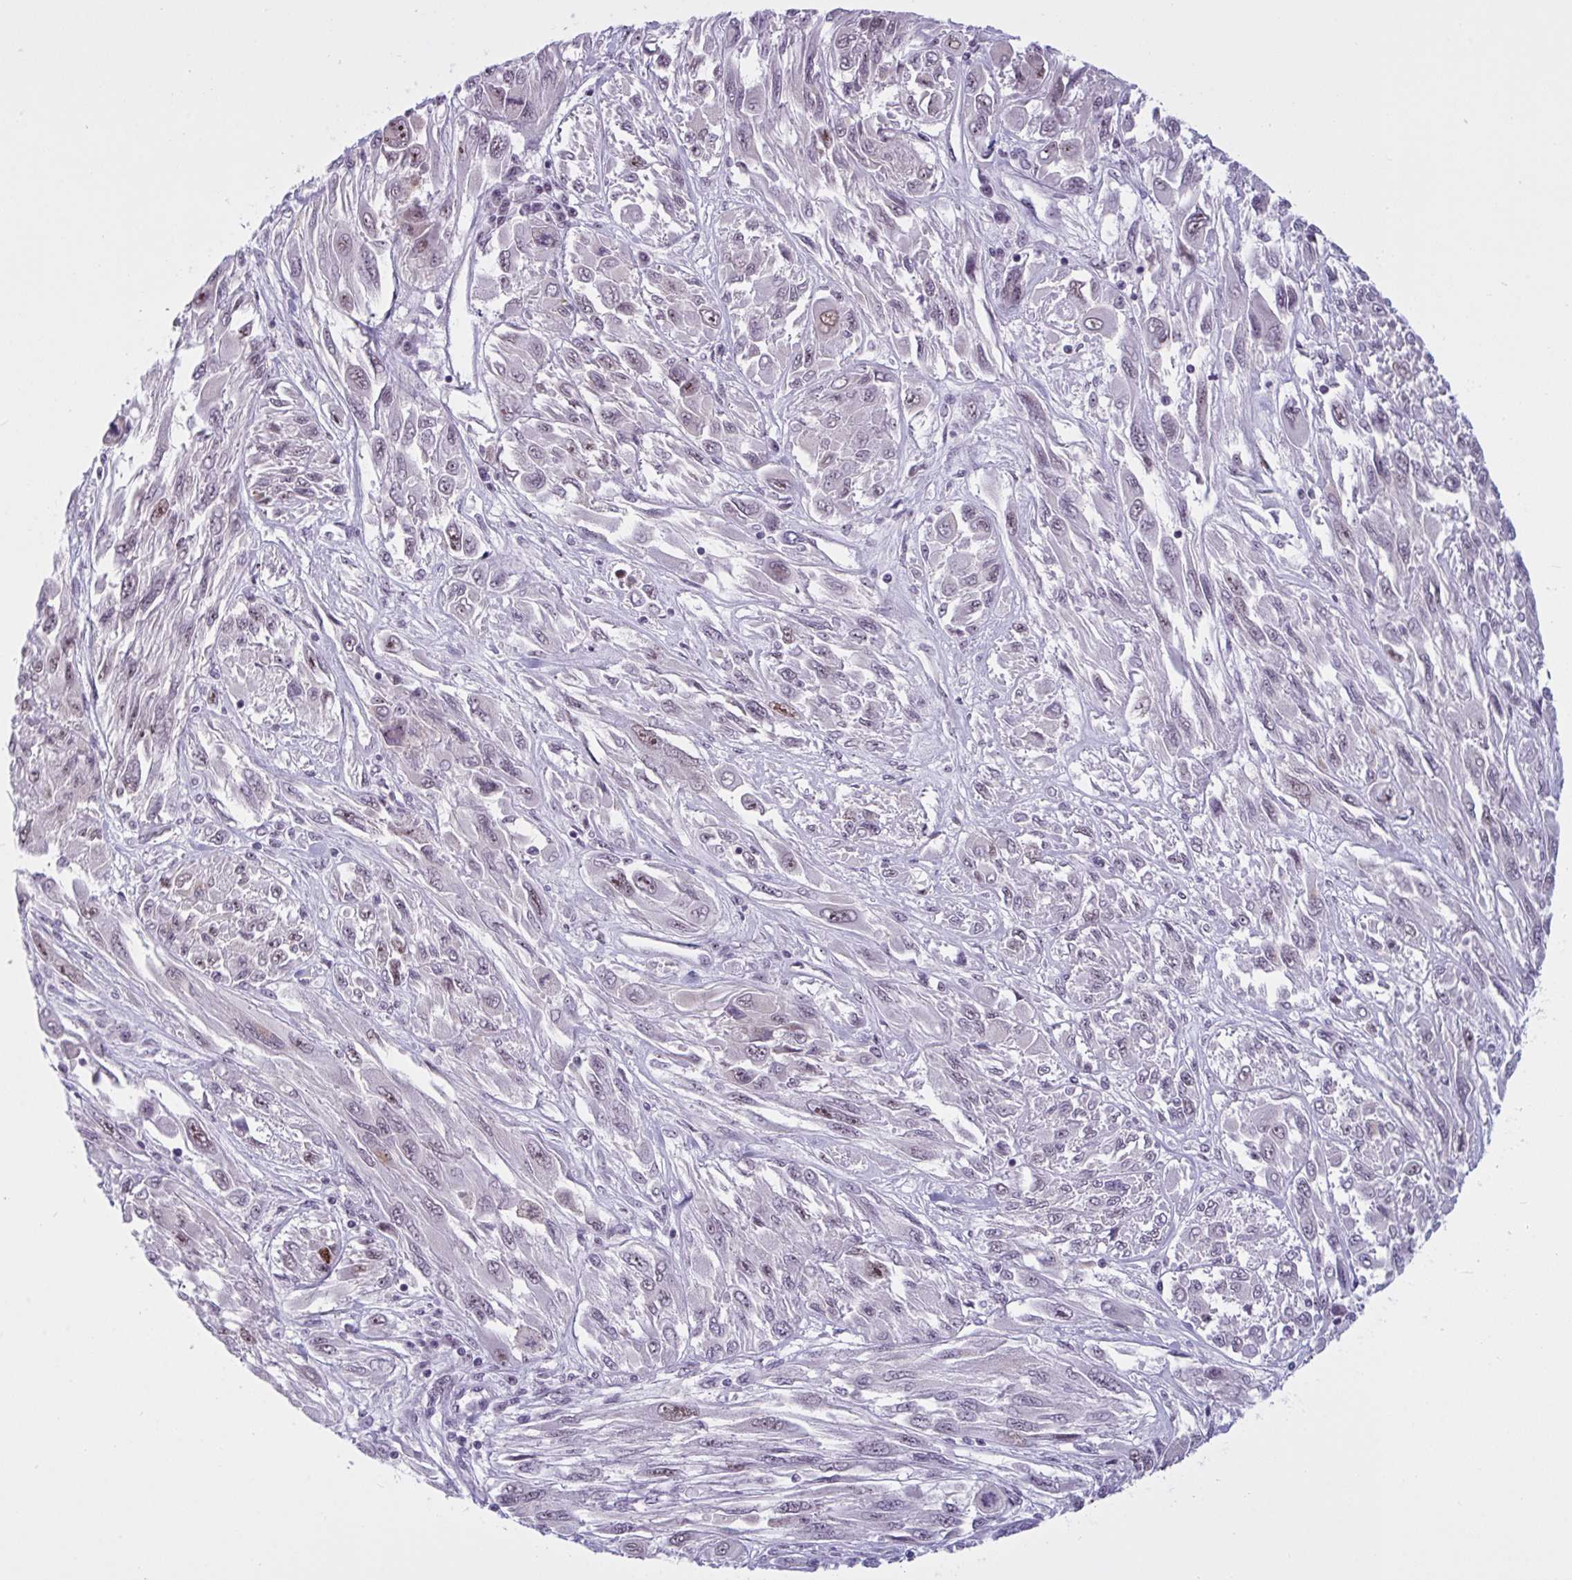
{"staining": {"intensity": "weak", "quantity": "25%-75%", "location": "nuclear"}, "tissue": "melanoma", "cell_type": "Tumor cells", "image_type": "cancer", "snomed": [{"axis": "morphology", "description": "Malignant melanoma, NOS"}, {"axis": "topography", "description": "Skin"}], "caption": "Immunohistochemistry of melanoma displays low levels of weak nuclear expression in approximately 25%-75% of tumor cells. (DAB (3,3'-diaminobenzidine) = brown stain, brightfield microscopy at high magnification).", "gene": "TGM6", "patient": {"sex": "female", "age": 91}}